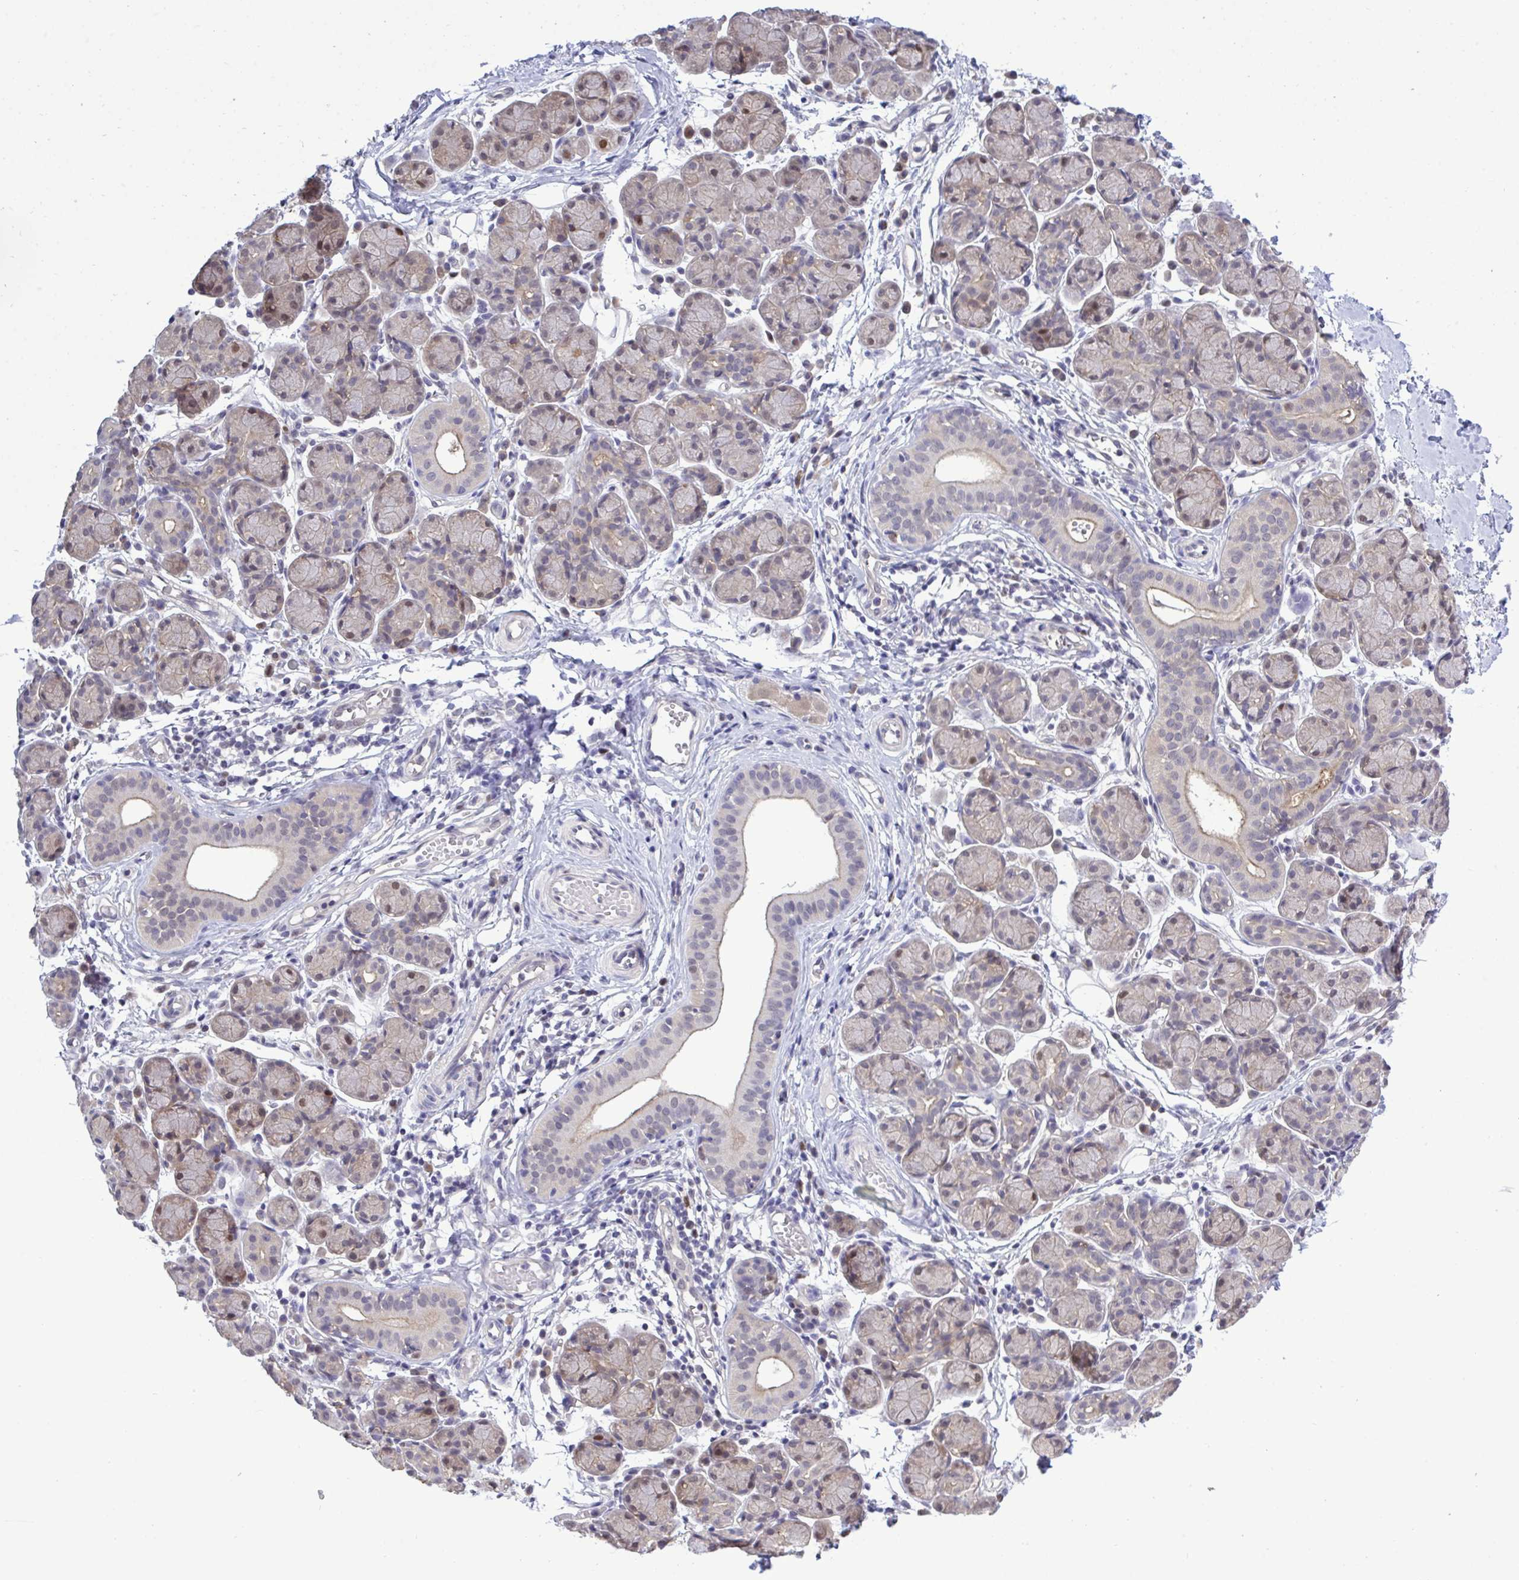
{"staining": {"intensity": "weak", "quantity": "<25%", "location": "cytoplasmic/membranous,nuclear"}, "tissue": "salivary gland", "cell_type": "Glandular cells", "image_type": "normal", "snomed": [{"axis": "morphology", "description": "Normal tissue, NOS"}, {"axis": "morphology", "description": "Inflammation, NOS"}, {"axis": "topography", "description": "Lymph node"}, {"axis": "topography", "description": "Salivary gland"}], "caption": "This micrograph is of normal salivary gland stained with immunohistochemistry (IHC) to label a protein in brown with the nuclei are counter-stained blue. There is no expression in glandular cells. Nuclei are stained in blue.", "gene": "ZNF444", "patient": {"sex": "male", "age": 3}}